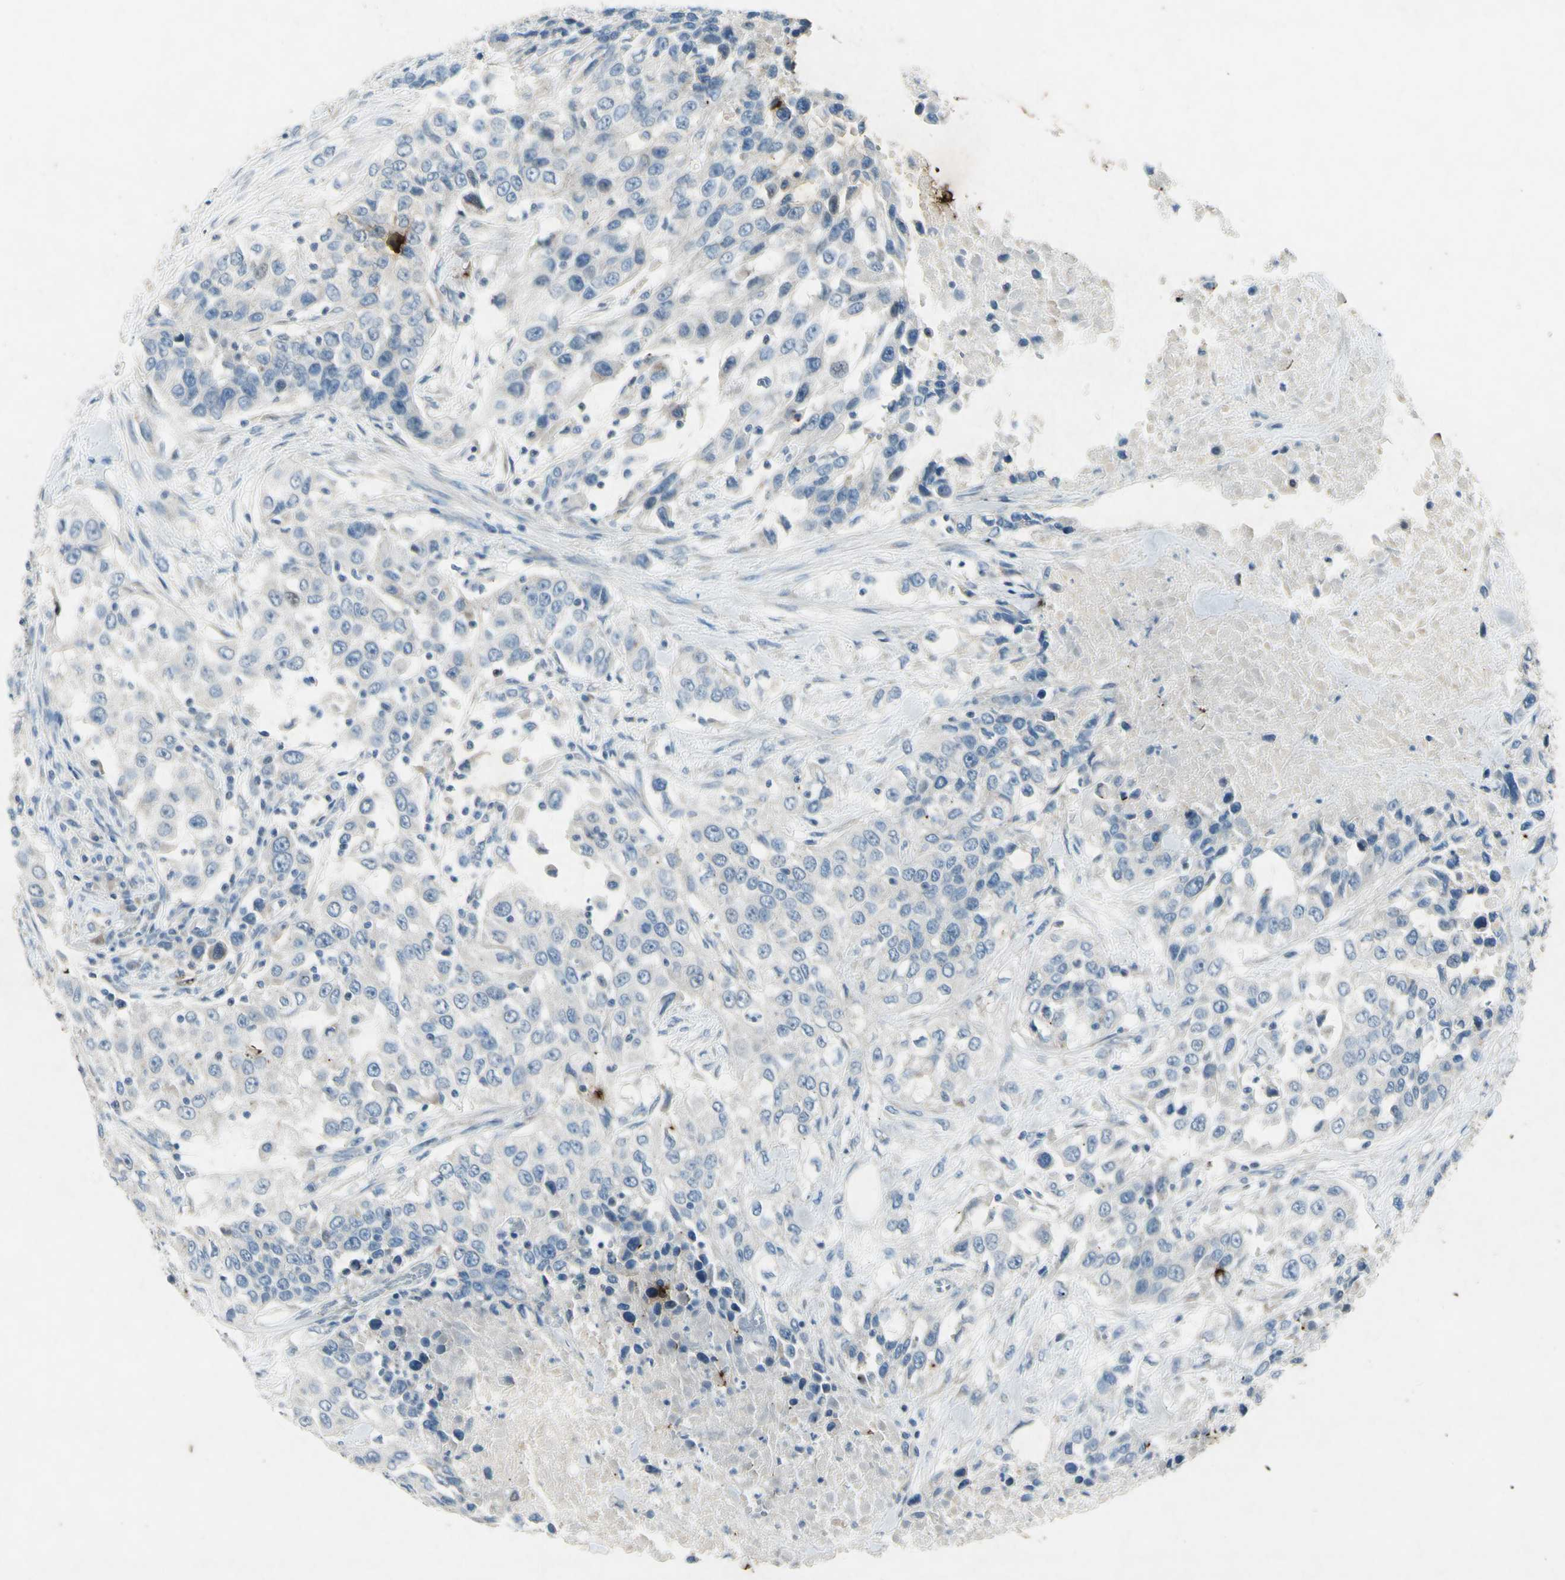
{"staining": {"intensity": "negative", "quantity": "none", "location": "none"}, "tissue": "urothelial cancer", "cell_type": "Tumor cells", "image_type": "cancer", "snomed": [{"axis": "morphology", "description": "Urothelial carcinoma, High grade"}, {"axis": "topography", "description": "Urinary bladder"}], "caption": "High magnification brightfield microscopy of urothelial carcinoma (high-grade) stained with DAB (3,3'-diaminobenzidine) (brown) and counterstained with hematoxylin (blue): tumor cells show no significant positivity. Nuclei are stained in blue.", "gene": "SNAP91", "patient": {"sex": "female", "age": 80}}